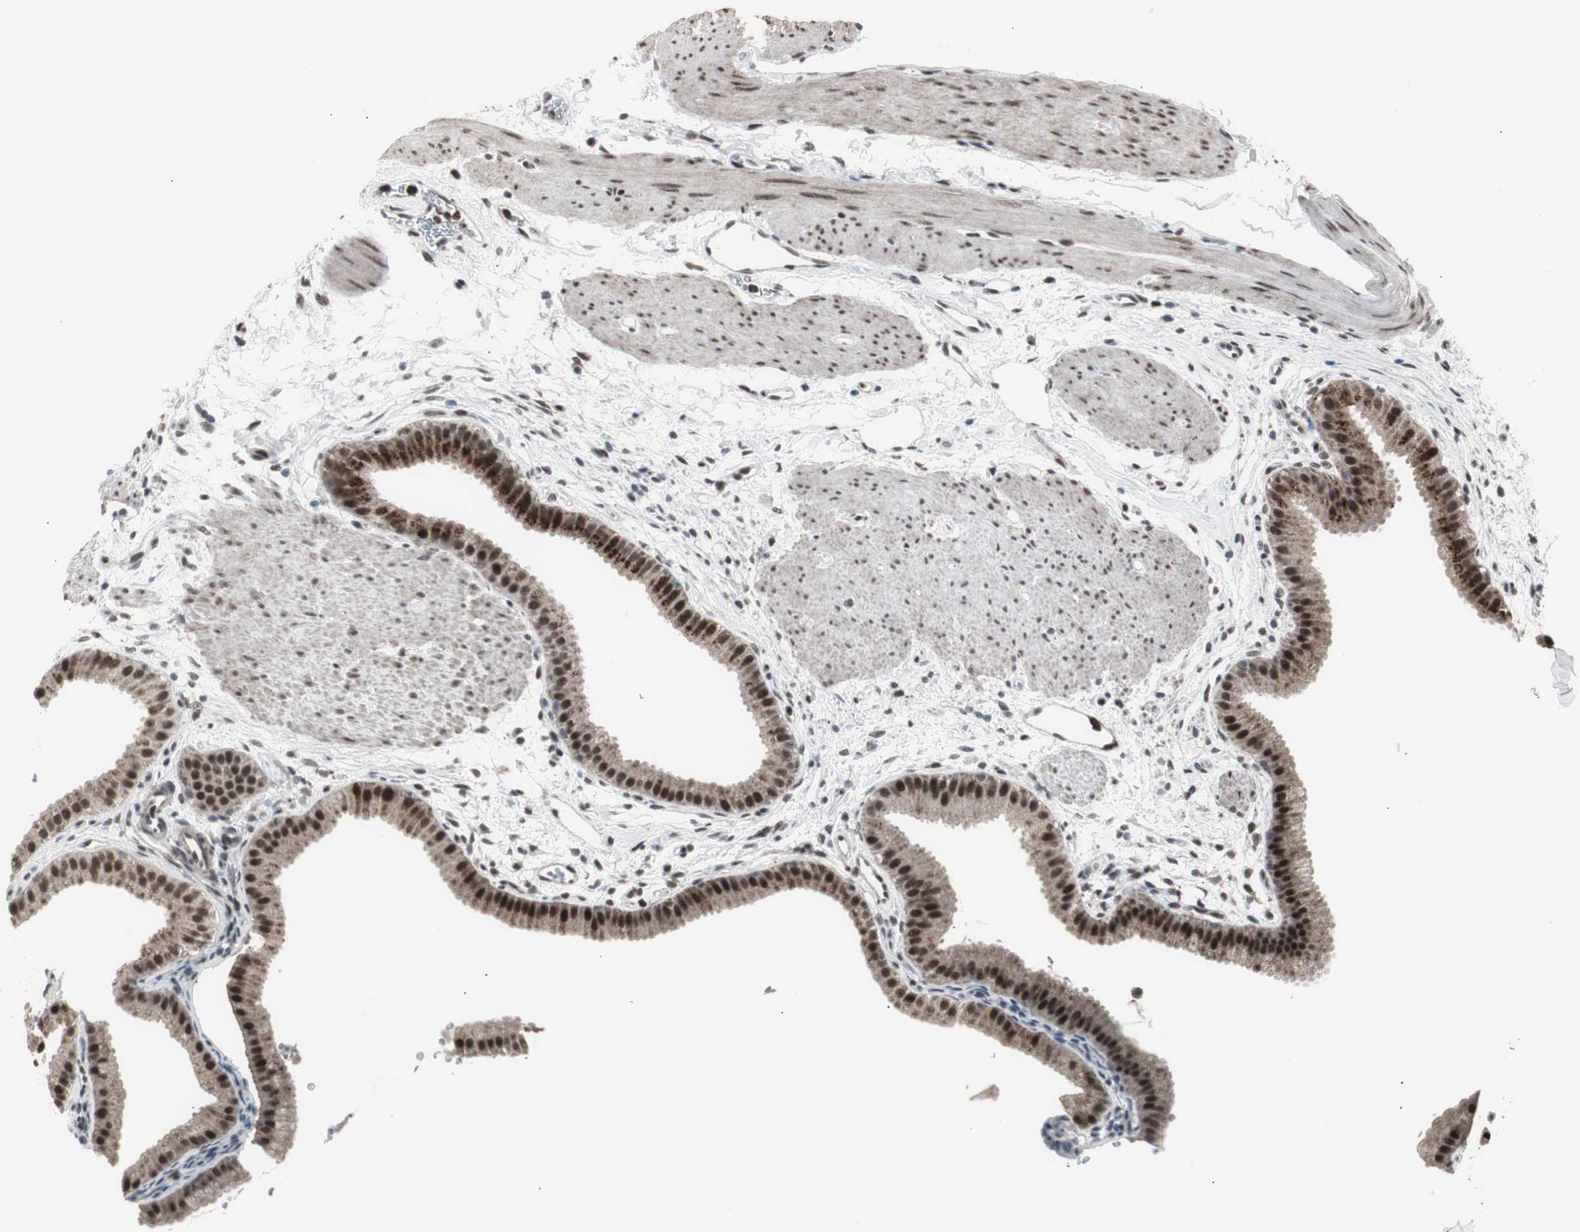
{"staining": {"intensity": "strong", "quantity": ">75%", "location": "nuclear"}, "tissue": "gallbladder", "cell_type": "Glandular cells", "image_type": "normal", "snomed": [{"axis": "morphology", "description": "Normal tissue, NOS"}, {"axis": "topography", "description": "Gallbladder"}], "caption": "Human gallbladder stained with a brown dye displays strong nuclear positive staining in approximately >75% of glandular cells.", "gene": "RXRA", "patient": {"sex": "female", "age": 64}}